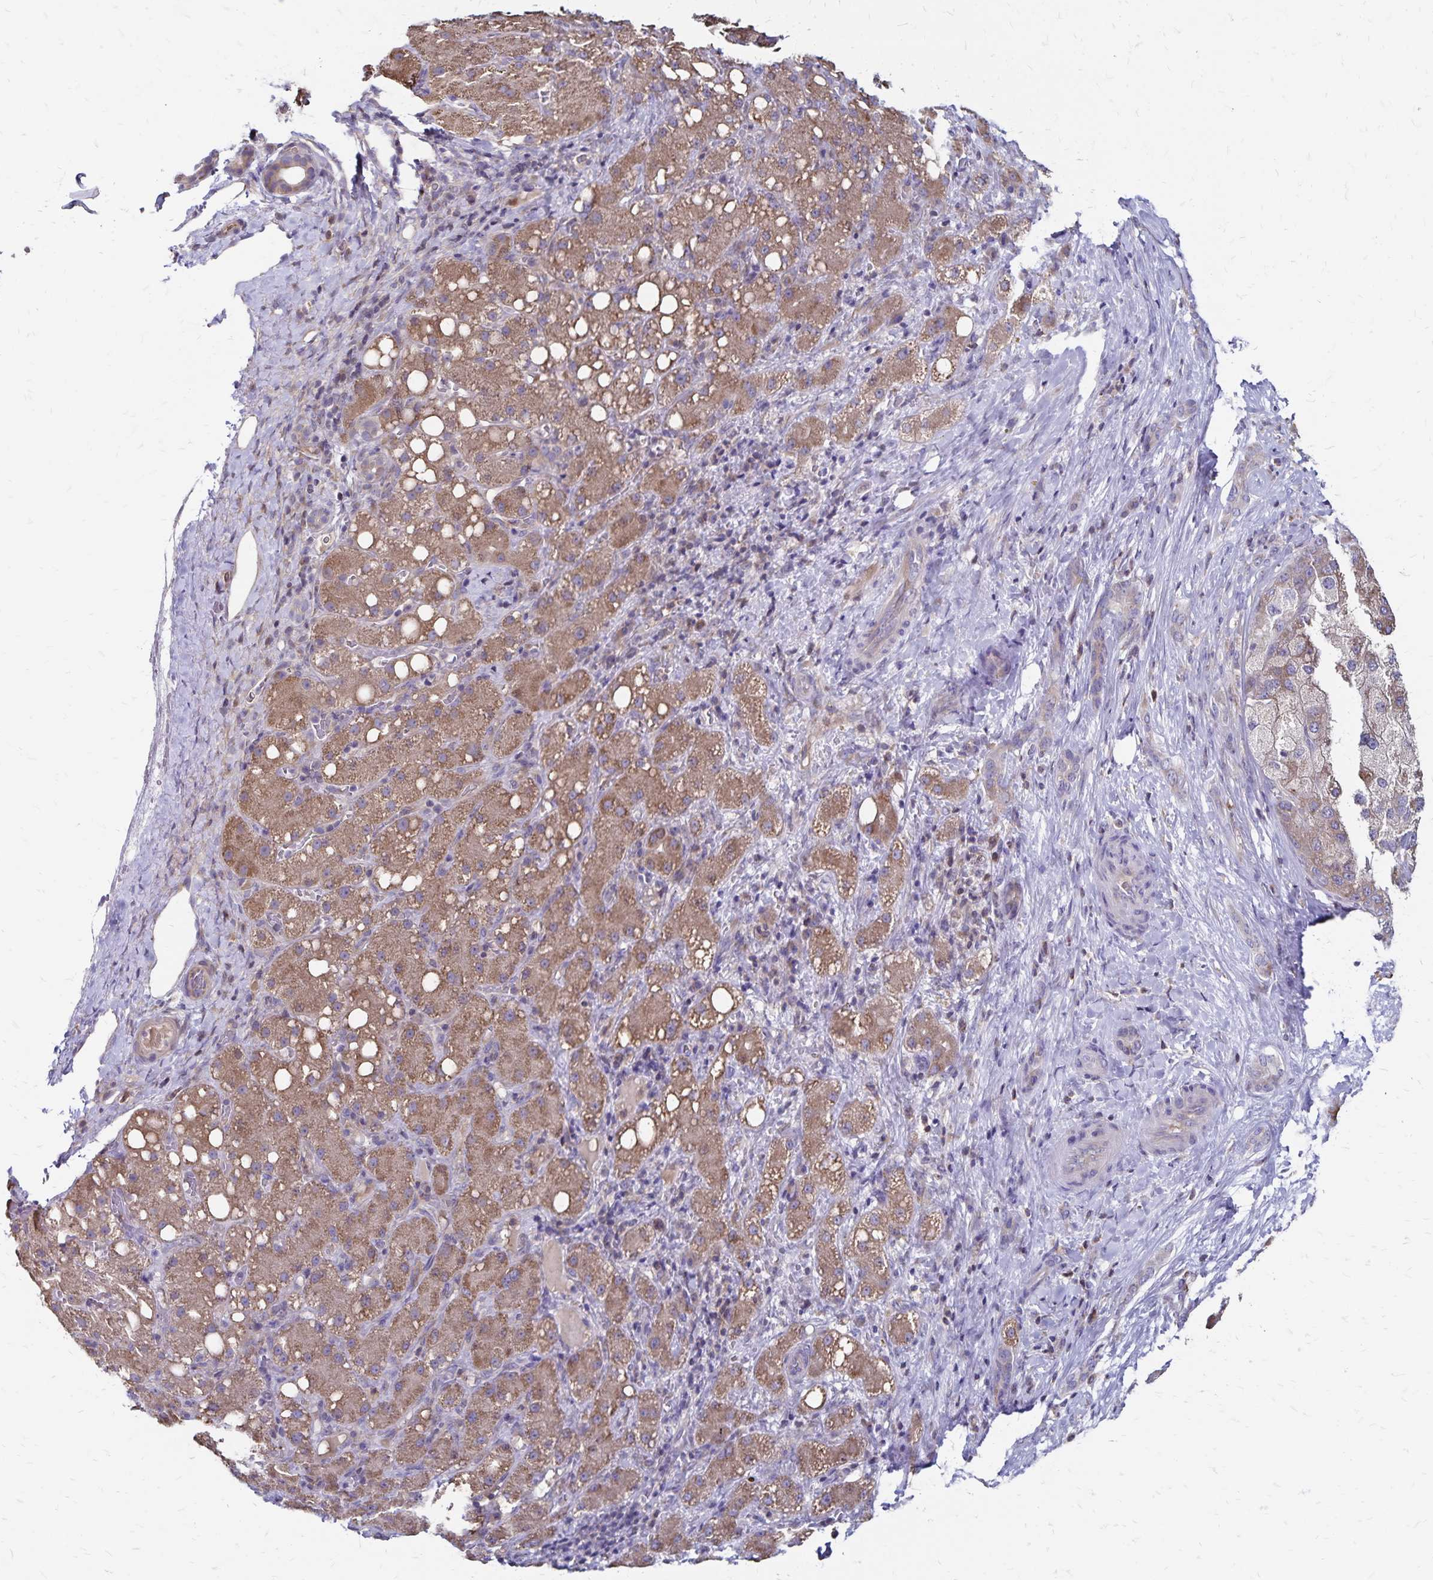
{"staining": {"intensity": "moderate", "quantity": "25%-75%", "location": "cytoplasmic/membranous"}, "tissue": "liver cancer", "cell_type": "Tumor cells", "image_type": "cancer", "snomed": [{"axis": "morphology", "description": "Carcinoma, Hepatocellular, NOS"}, {"axis": "topography", "description": "Liver"}], "caption": "There is medium levels of moderate cytoplasmic/membranous expression in tumor cells of liver cancer (hepatocellular carcinoma), as demonstrated by immunohistochemical staining (brown color).", "gene": "NAGPA", "patient": {"sex": "male", "age": 67}}